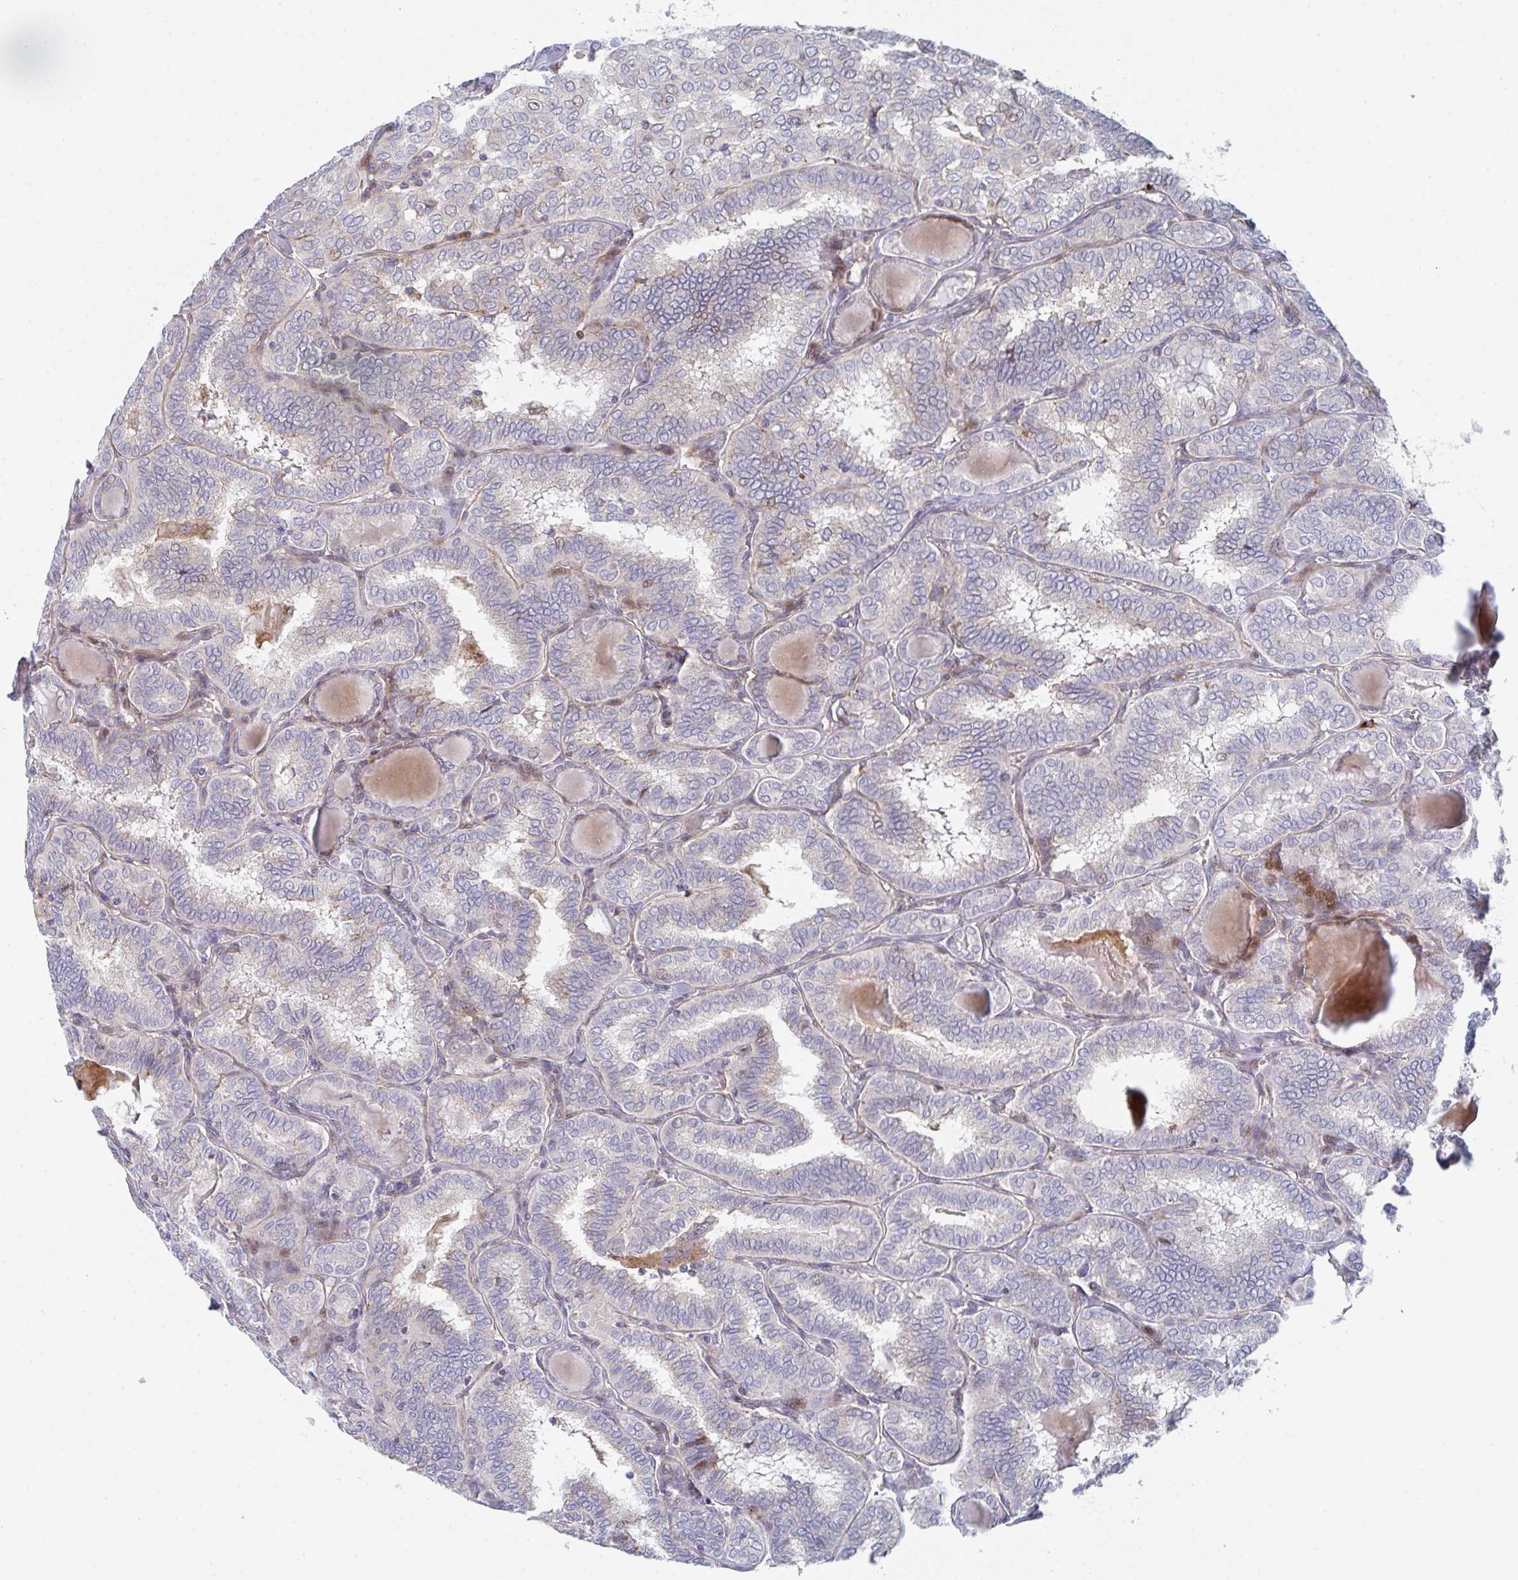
{"staining": {"intensity": "negative", "quantity": "none", "location": "none"}, "tissue": "thyroid cancer", "cell_type": "Tumor cells", "image_type": "cancer", "snomed": [{"axis": "morphology", "description": "Papillary adenocarcinoma, NOS"}, {"axis": "topography", "description": "Thyroid gland"}], "caption": "Micrograph shows no protein expression in tumor cells of thyroid cancer tissue. (DAB IHC visualized using brightfield microscopy, high magnification).", "gene": "ZNF644", "patient": {"sex": "female", "age": 30}}